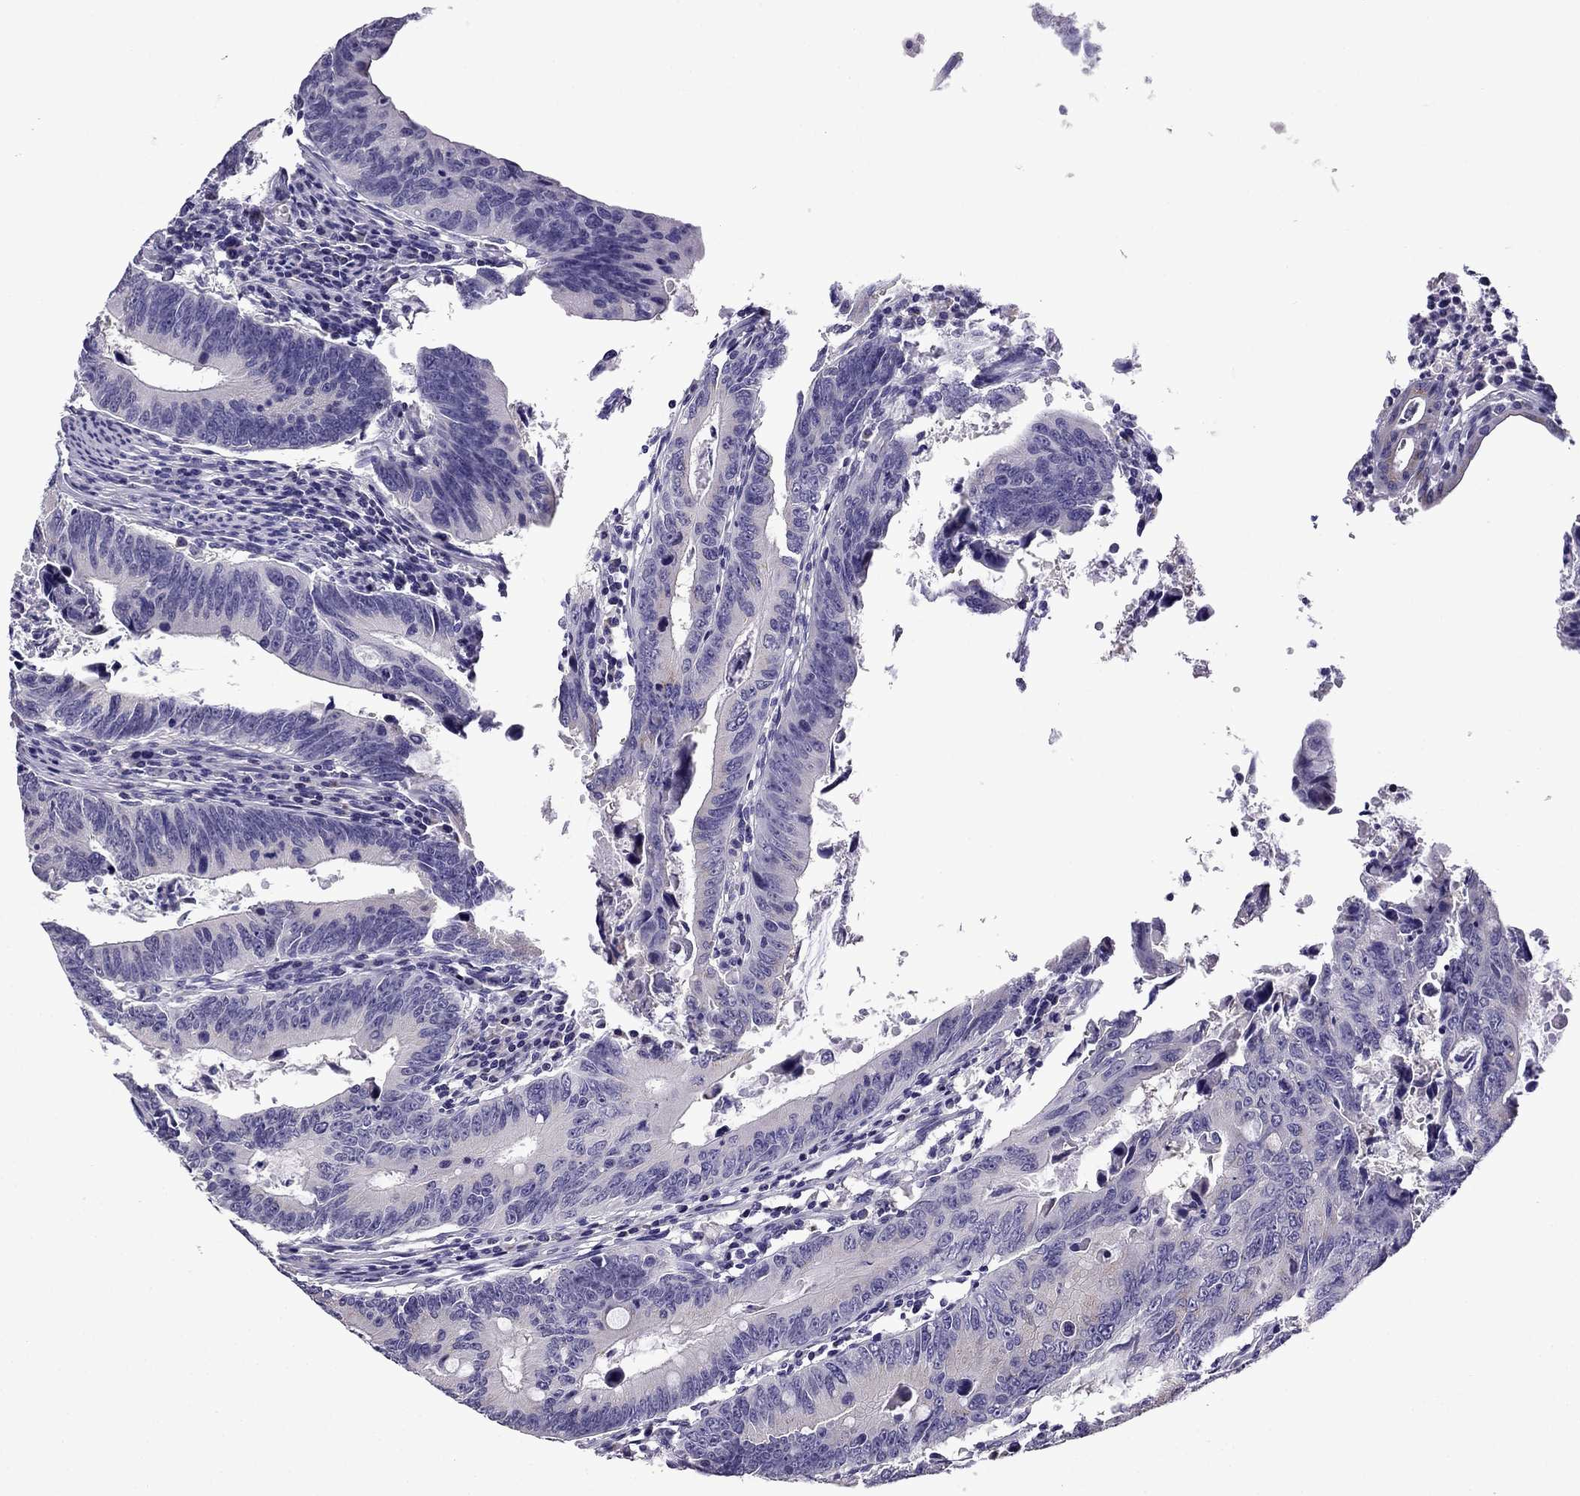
{"staining": {"intensity": "negative", "quantity": "none", "location": "none"}, "tissue": "colorectal cancer", "cell_type": "Tumor cells", "image_type": "cancer", "snomed": [{"axis": "morphology", "description": "Adenocarcinoma, NOS"}, {"axis": "topography", "description": "Colon"}], "caption": "Immunohistochemical staining of colorectal cancer demonstrates no significant positivity in tumor cells. (DAB (3,3'-diaminobenzidine) immunohistochemistry visualized using brightfield microscopy, high magnification).", "gene": "TTN", "patient": {"sex": "female", "age": 87}}